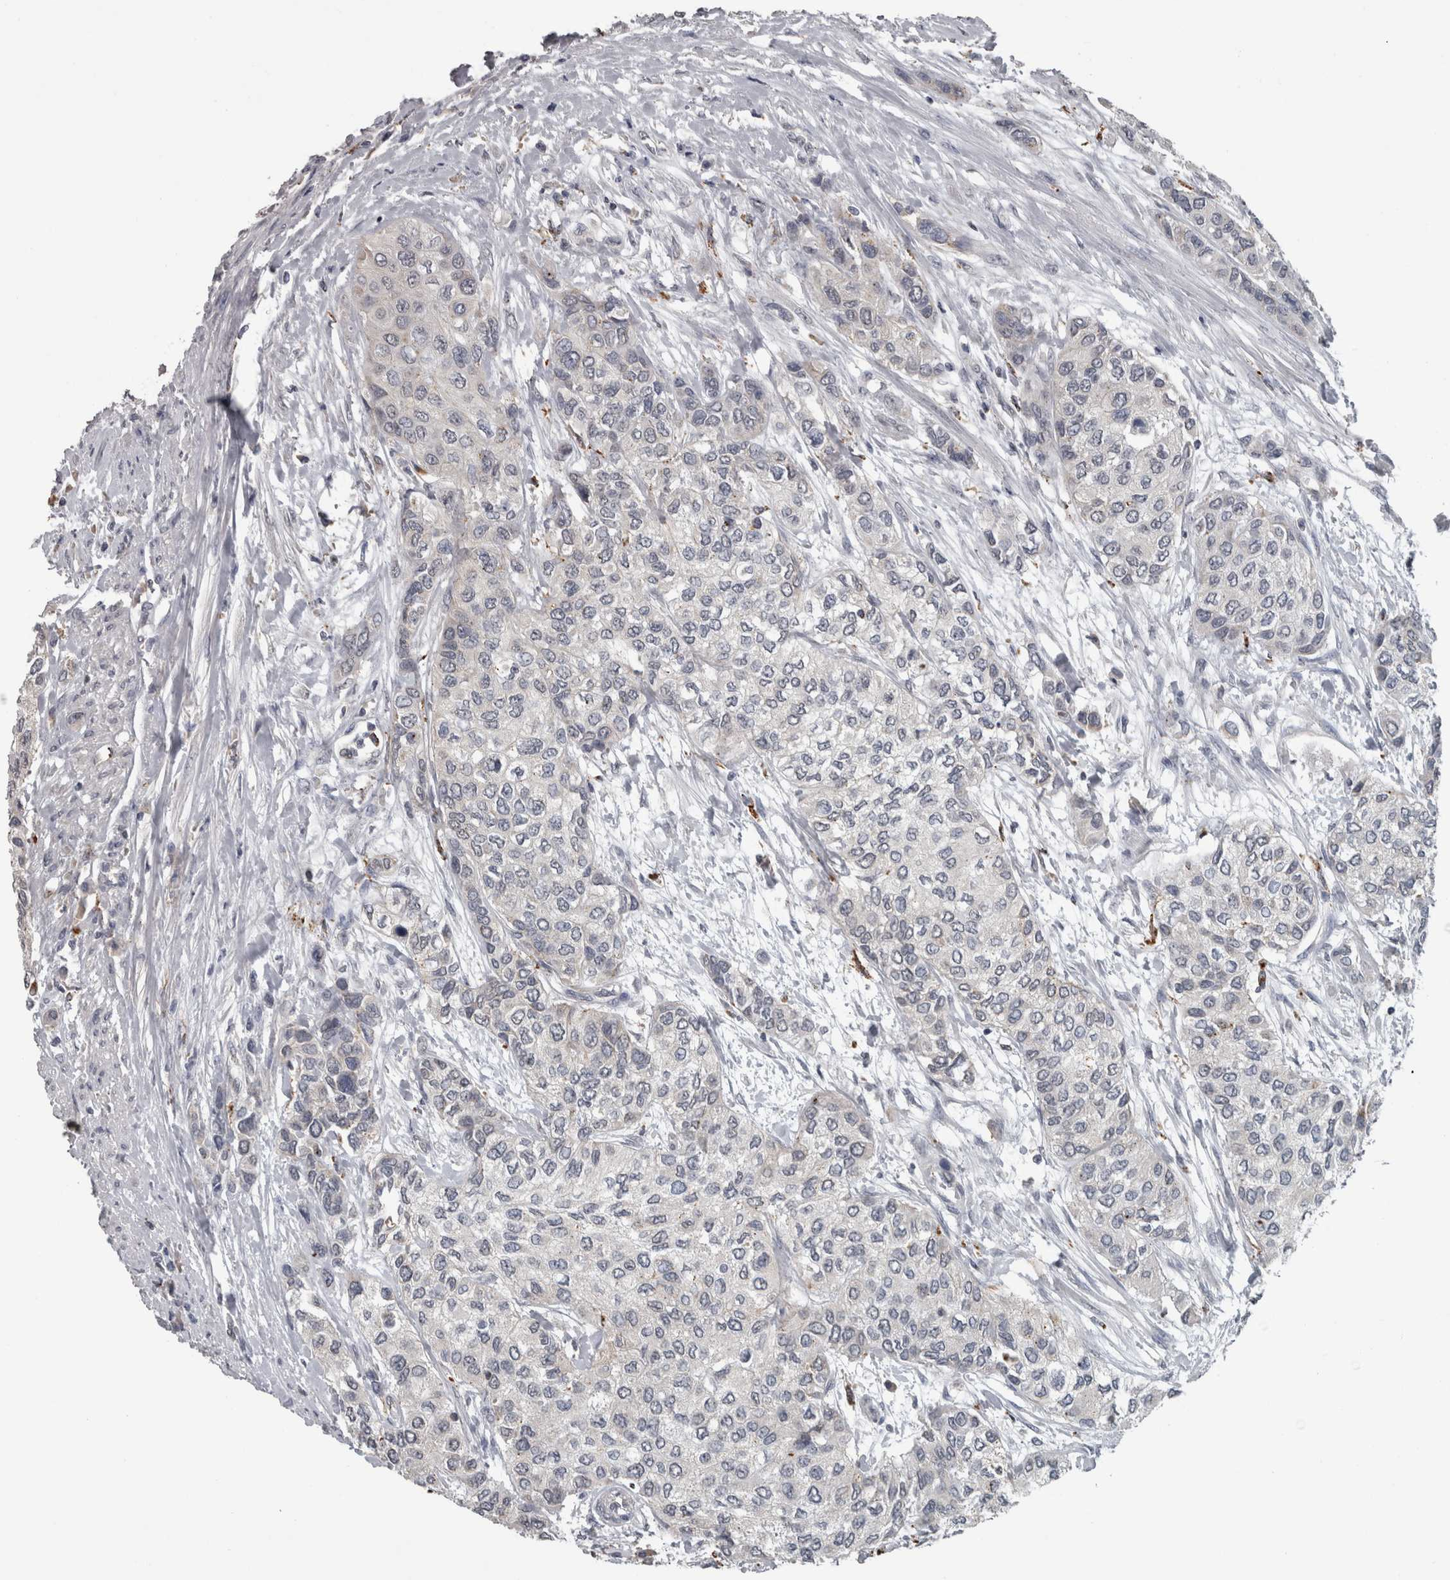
{"staining": {"intensity": "negative", "quantity": "none", "location": "none"}, "tissue": "urothelial cancer", "cell_type": "Tumor cells", "image_type": "cancer", "snomed": [{"axis": "morphology", "description": "Urothelial carcinoma, High grade"}, {"axis": "topography", "description": "Urinary bladder"}], "caption": "Immunohistochemical staining of urothelial carcinoma (high-grade) reveals no significant expression in tumor cells. (Immunohistochemistry (ihc), brightfield microscopy, high magnification).", "gene": "NAAA", "patient": {"sex": "female", "age": 56}}